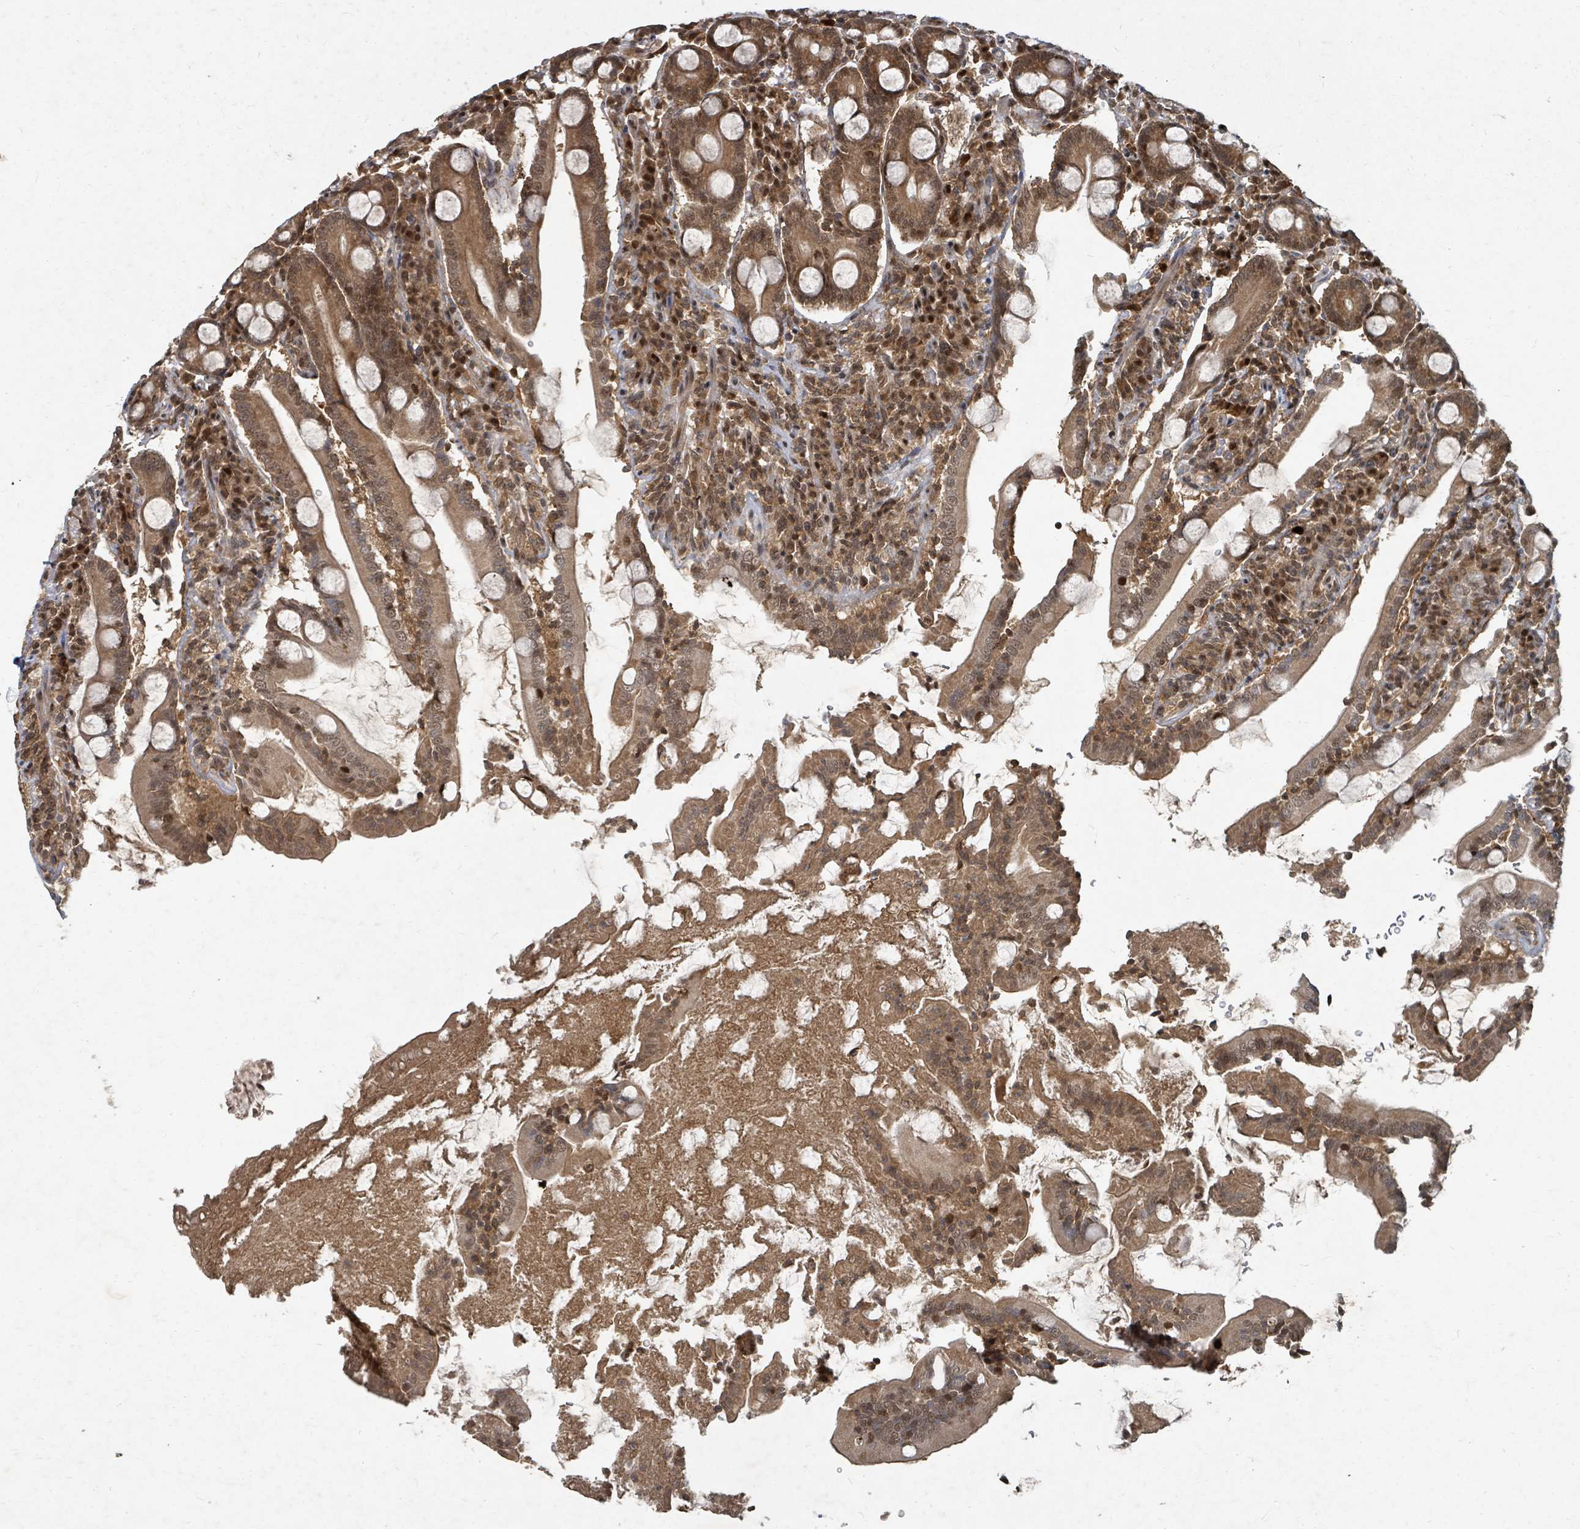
{"staining": {"intensity": "moderate", "quantity": ">75%", "location": "cytoplasmic/membranous,nuclear"}, "tissue": "duodenum", "cell_type": "Glandular cells", "image_type": "normal", "snomed": [{"axis": "morphology", "description": "Normal tissue, NOS"}, {"axis": "topography", "description": "Duodenum"}], "caption": "Glandular cells exhibit moderate cytoplasmic/membranous,nuclear positivity in approximately >75% of cells in normal duodenum.", "gene": "KDM4E", "patient": {"sex": "male", "age": 35}}